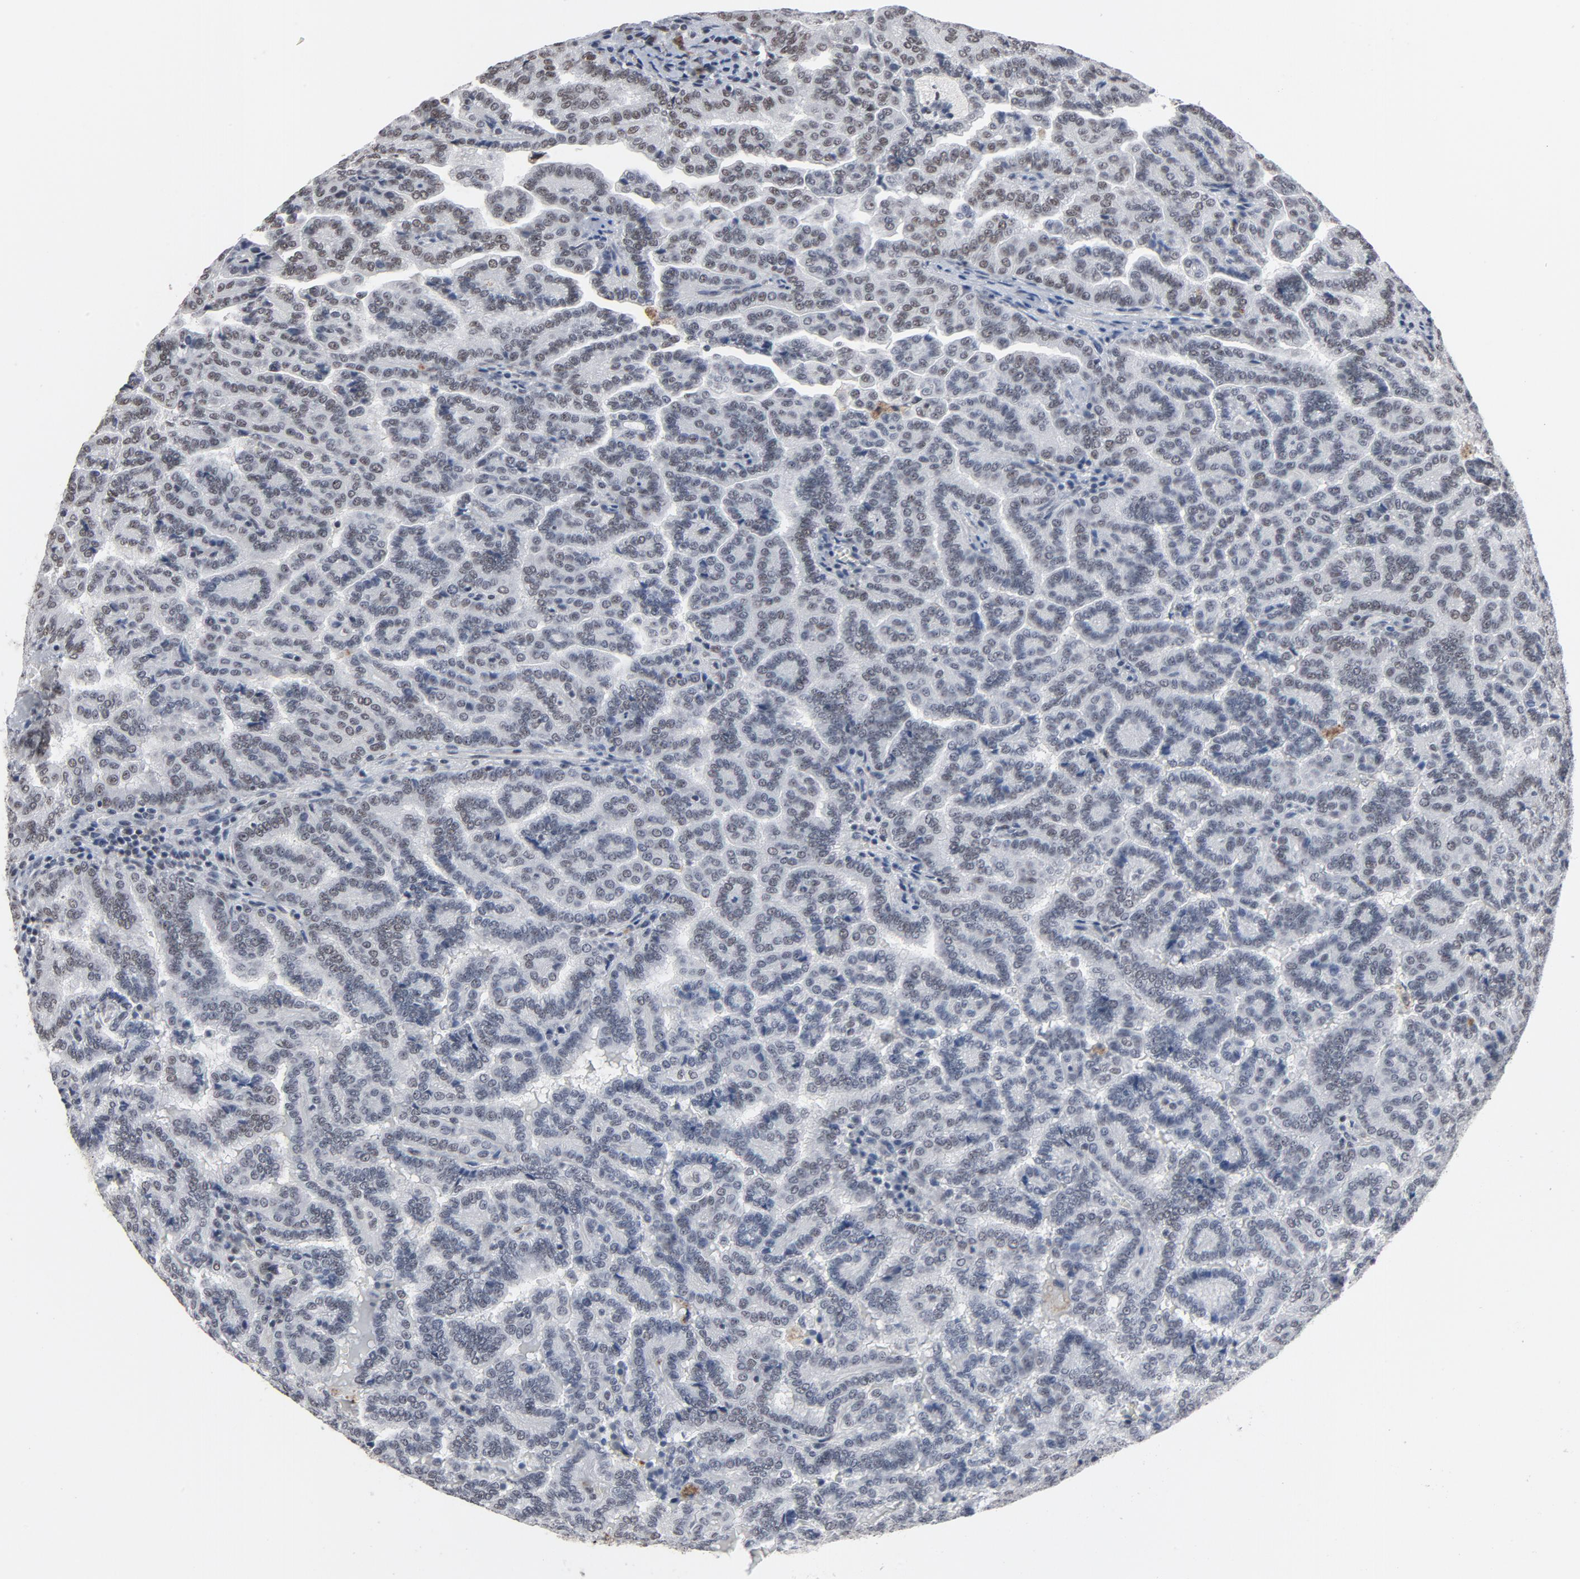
{"staining": {"intensity": "moderate", "quantity": ">75%", "location": "nuclear"}, "tissue": "renal cancer", "cell_type": "Tumor cells", "image_type": "cancer", "snomed": [{"axis": "morphology", "description": "Adenocarcinoma, NOS"}, {"axis": "topography", "description": "Kidney"}], "caption": "Protein staining exhibits moderate nuclear positivity in approximately >75% of tumor cells in adenocarcinoma (renal). (DAB IHC, brown staining for protein, blue staining for nuclei).", "gene": "MRE11", "patient": {"sex": "male", "age": 61}}